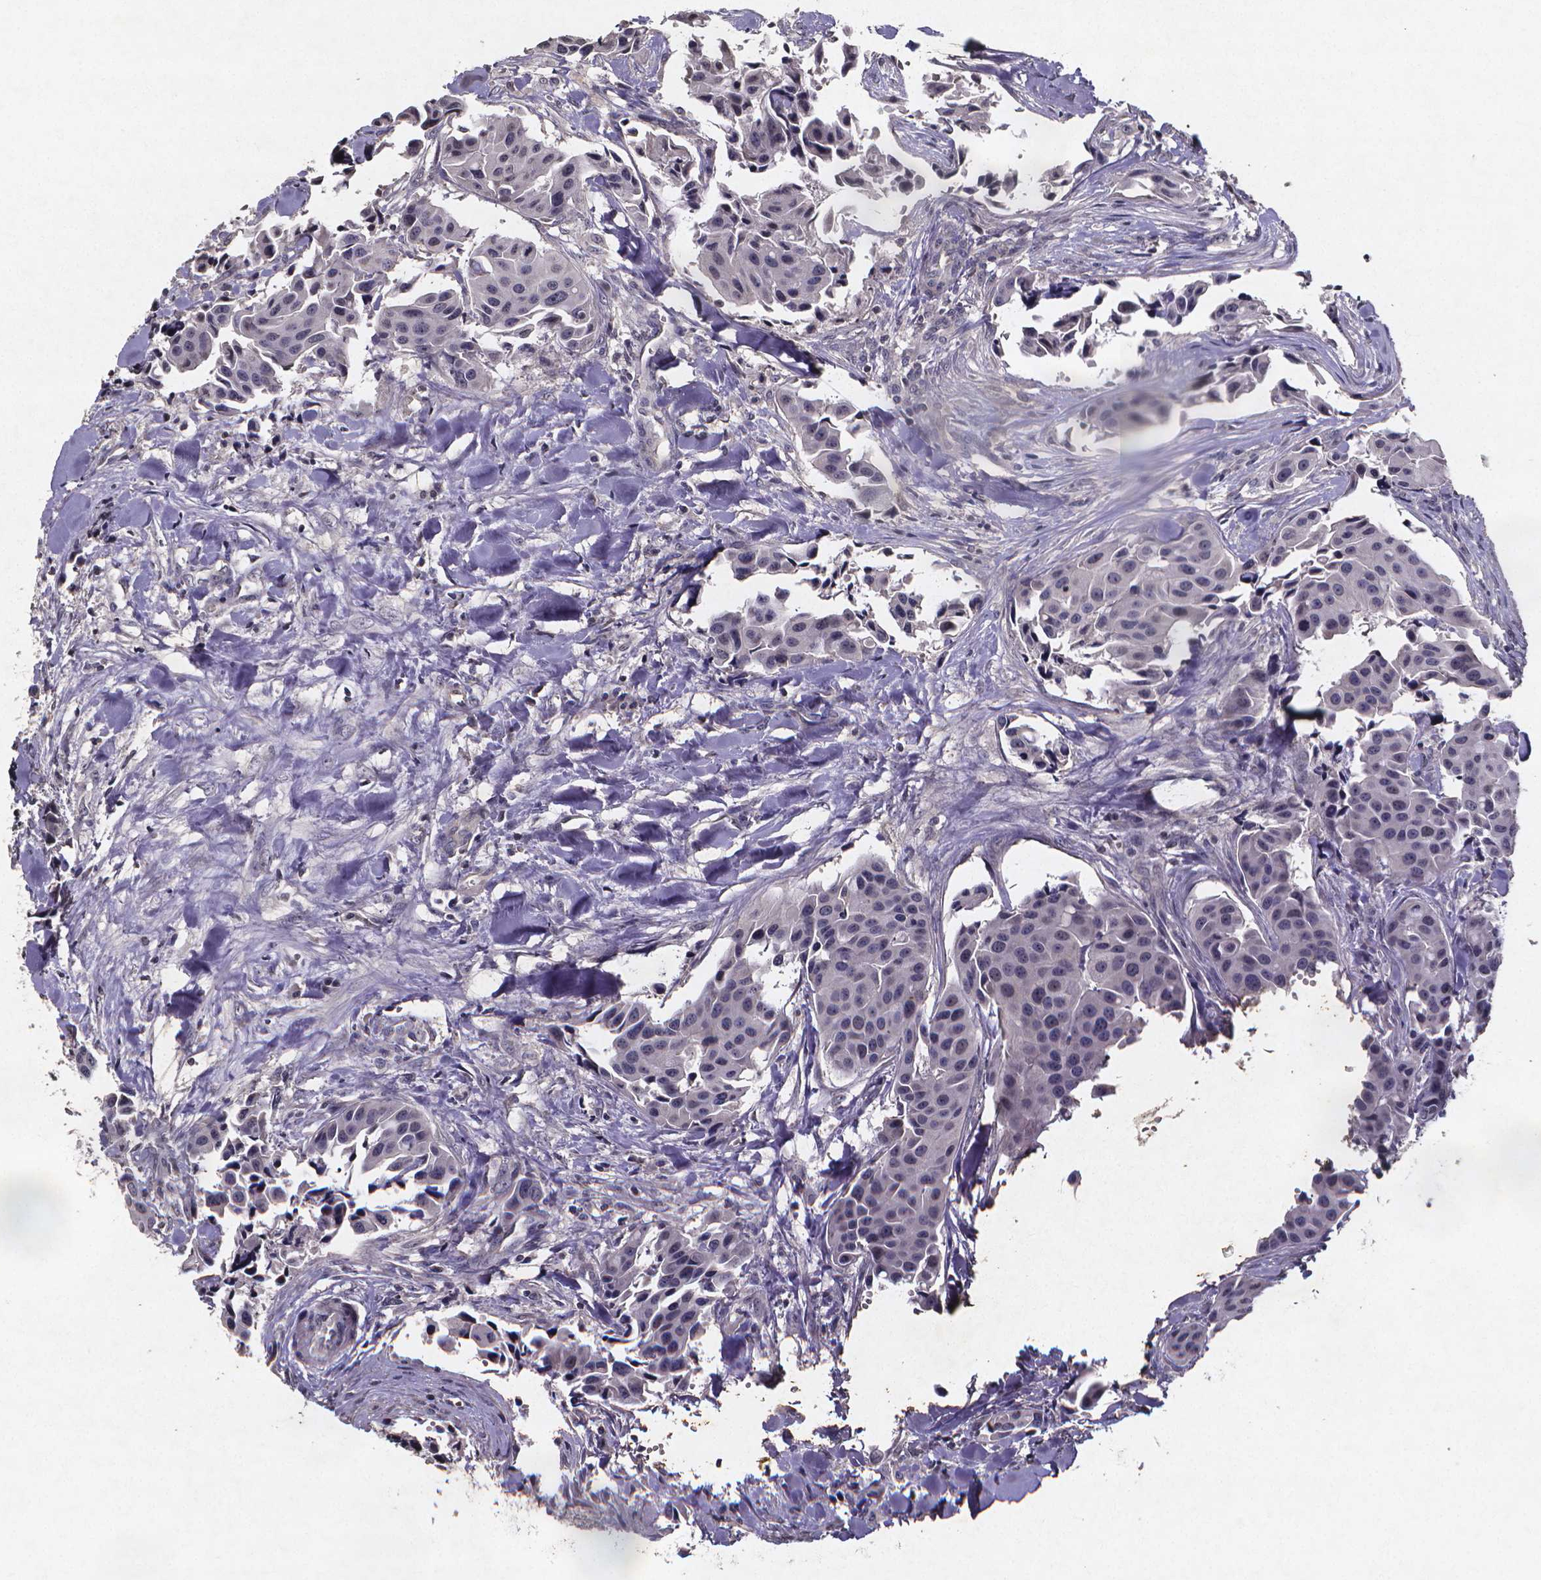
{"staining": {"intensity": "negative", "quantity": "none", "location": "none"}, "tissue": "head and neck cancer", "cell_type": "Tumor cells", "image_type": "cancer", "snomed": [{"axis": "morphology", "description": "Adenocarcinoma, NOS"}, {"axis": "topography", "description": "Head-Neck"}], "caption": "Immunohistochemistry (IHC) of human head and neck adenocarcinoma exhibits no positivity in tumor cells.", "gene": "TP73", "patient": {"sex": "male", "age": 76}}